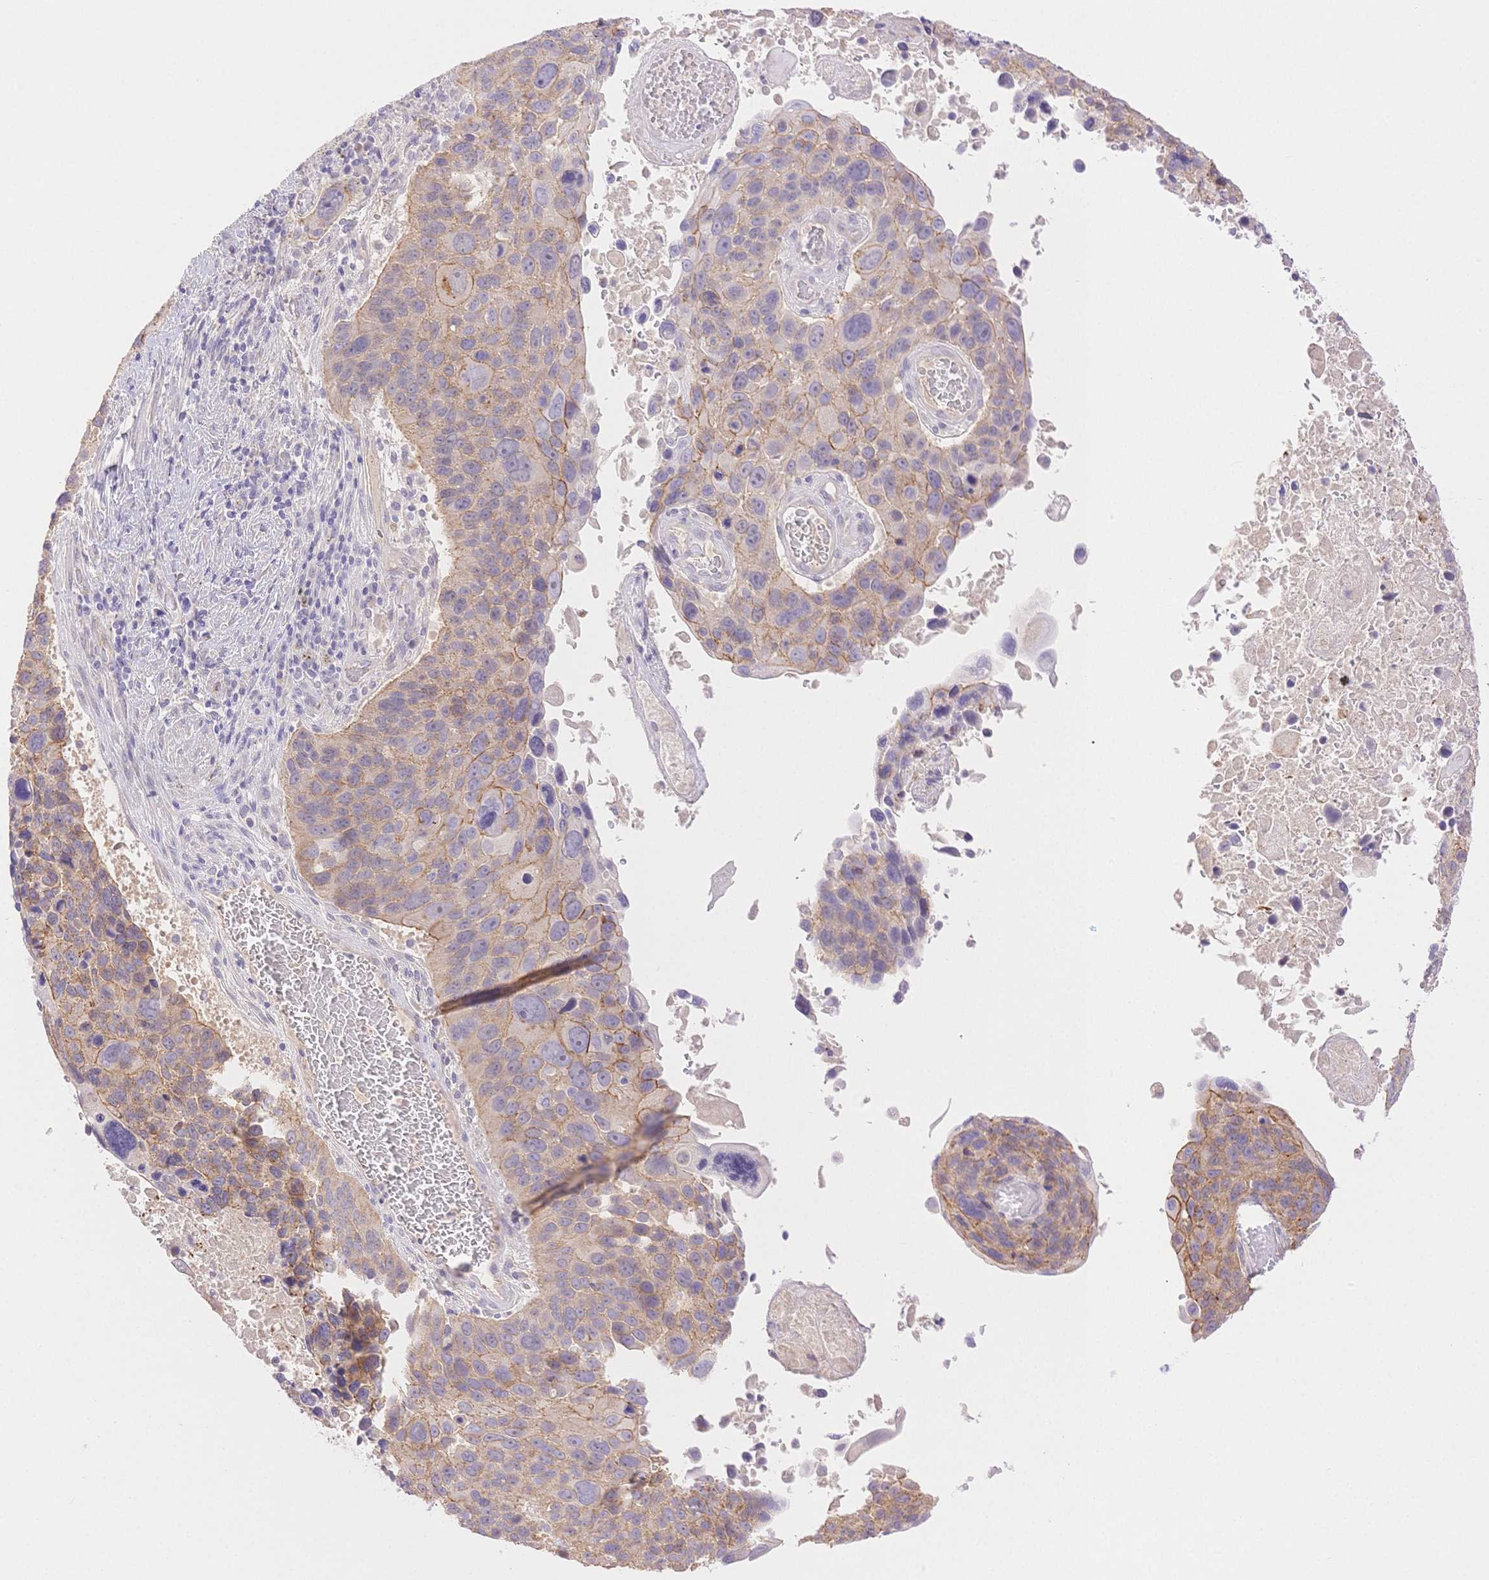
{"staining": {"intensity": "moderate", "quantity": "<25%", "location": "cytoplasmic/membranous"}, "tissue": "lung cancer", "cell_type": "Tumor cells", "image_type": "cancer", "snomed": [{"axis": "morphology", "description": "Squamous cell carcinoma, NOS"}, {"axis": "topography", "description": "Lung"}], "caption": "Immunohistochemistry photomicrograph of human squamous cell carcinoma (lung) stained for a protein (brown), which displays low levels of moderate cytoplasmic/membranous expression in about <25% of tumor cells.", "gene": "WDR54", "patient": {"sex": "male", "age": 68}}